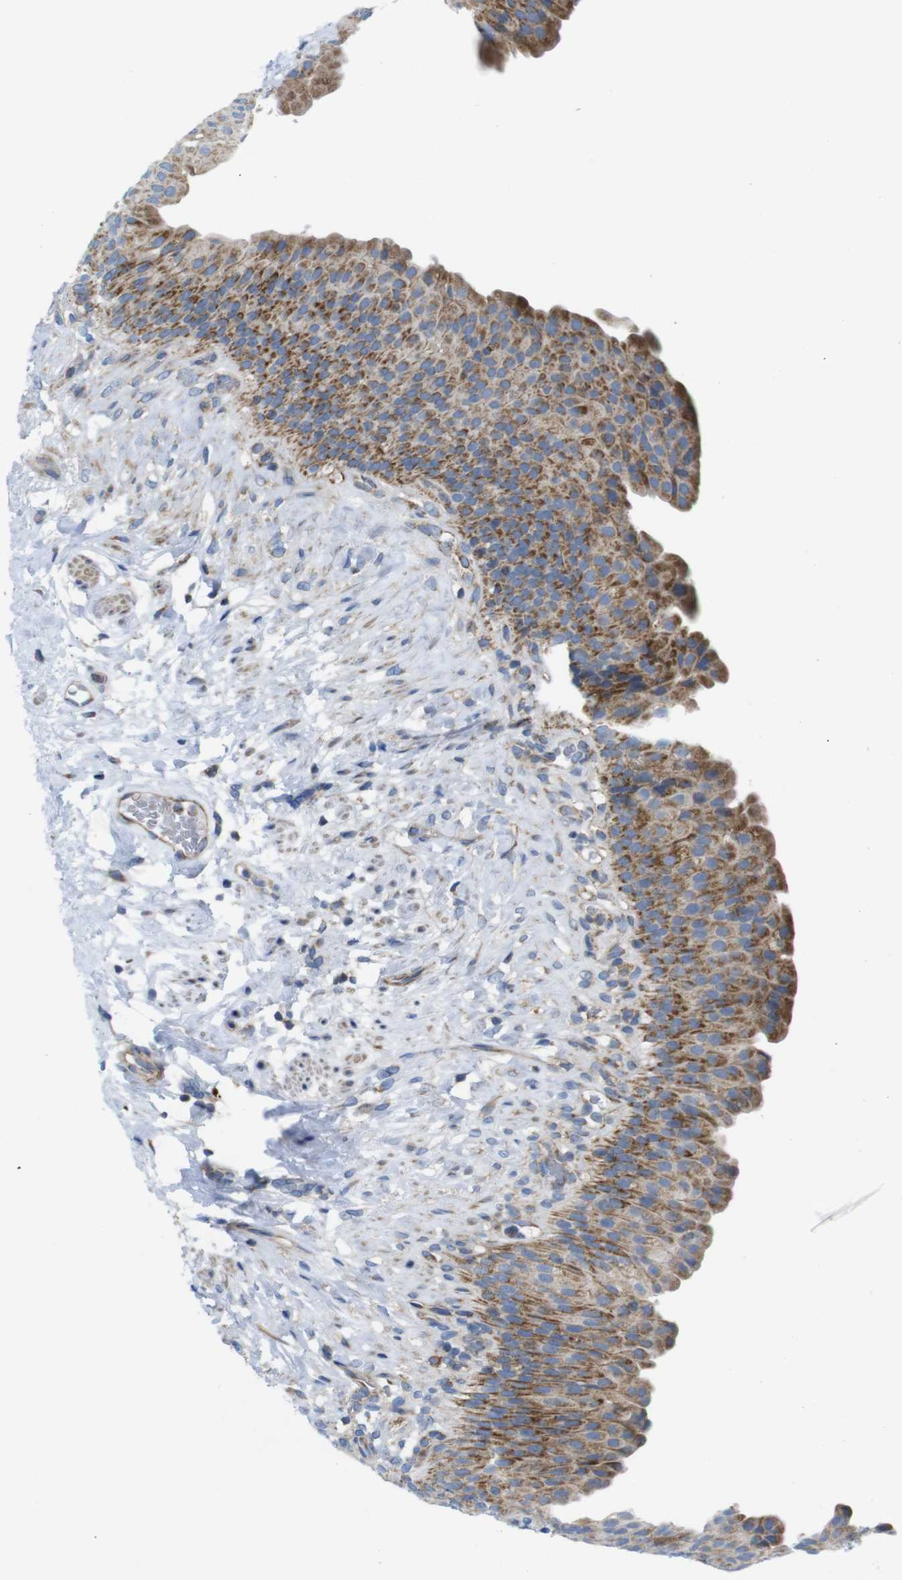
{"staining": {"intensity": "moderate", "quantity": ">75%", "location": "cytoplasmic/membranous"}, "tissue": "urinary bladder", "cell_type": "Urothelial cells", "image_type": "normal", "snomed": [{"axis": "morphology", "description": "Normal tissue, NOS"}, {"axis": "topography", "description": "Urinary bladder"}], "caption": "A brown stain labels moderate cytoplasmic/membranous staining of a protein in urothelial cells of normal human urinary bladder.", "gene": "PDCD1LG2", "patient": {"sex": "female", "age": 79}}